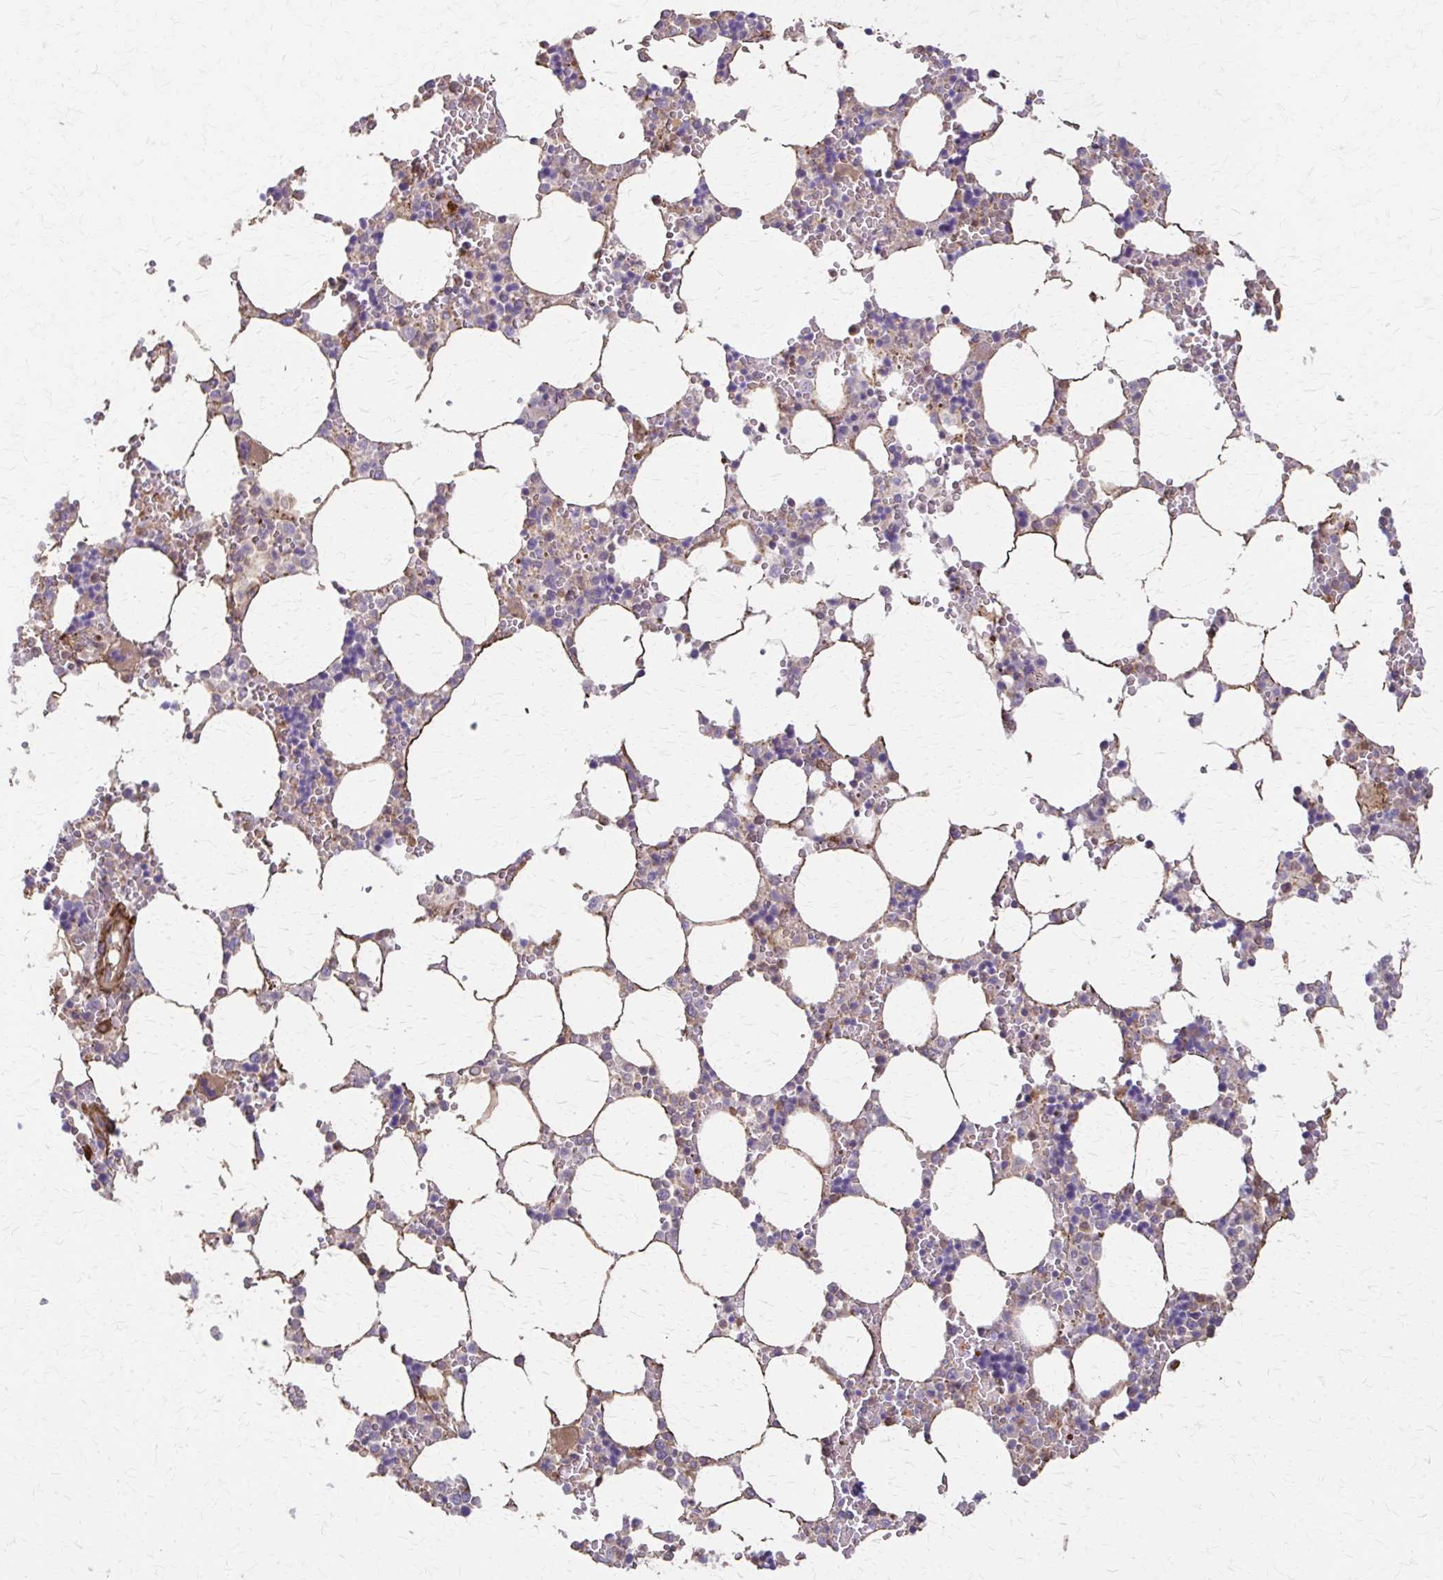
{"staining": {"intensity": "negative", "quantity": "none", "location": "none"}, "tissue": "bone marrow", "cell_type": "Hematopoietic cells", "image_type": "normal", "snomed": [{"axis": "morphology", "description": "Normal tissue, NOS"}, {"axis": "topography", "description": "Bone marrow"}], "caption": "Image shows no significant protein positivity in hematopoietic cells of normal bone marrow. (Immunohistochemistry, brightfield microscopy, high magnification).", "gene": "DSP", "patient": {"sex": "male", "age": 64}}